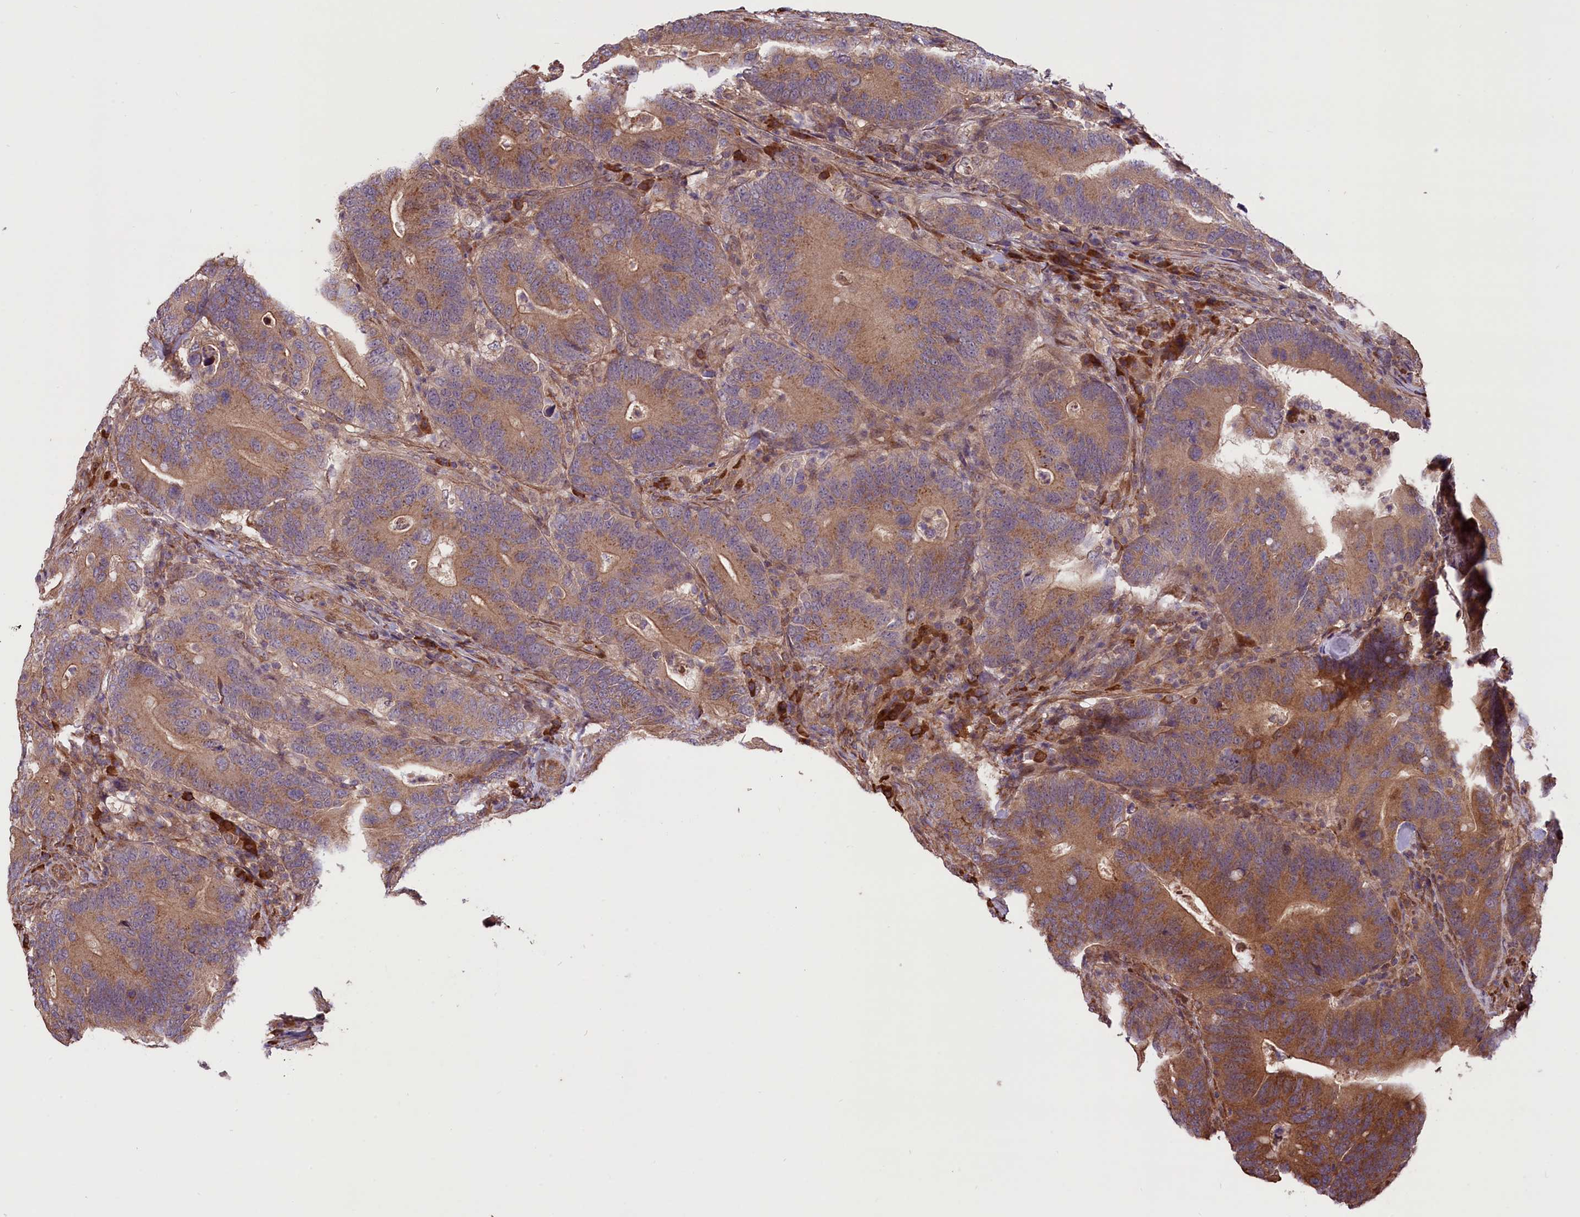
{"staining": {"intensity": "moderate", "quantity": ">75%", "location": "cytoplasmic/membranous"}, "tissue": "colorectal cancer", "cell_type": "Tumor cells", "image_type": "cancer", "snomed": [{"axis": "morphology", "description": "Adenocarcinoma, NOS"}, {"axis": "topography", "description": "Colon"}], "caption": "Colorectal cancer (adenocarcinoma) stained with DAB IHC displays medium levels of moderate cytoplasmic/membranous expression in approximately >75% of tumor cells.", "gene": "HDAC5", "patient": {"sex": "female", "age": 66}}